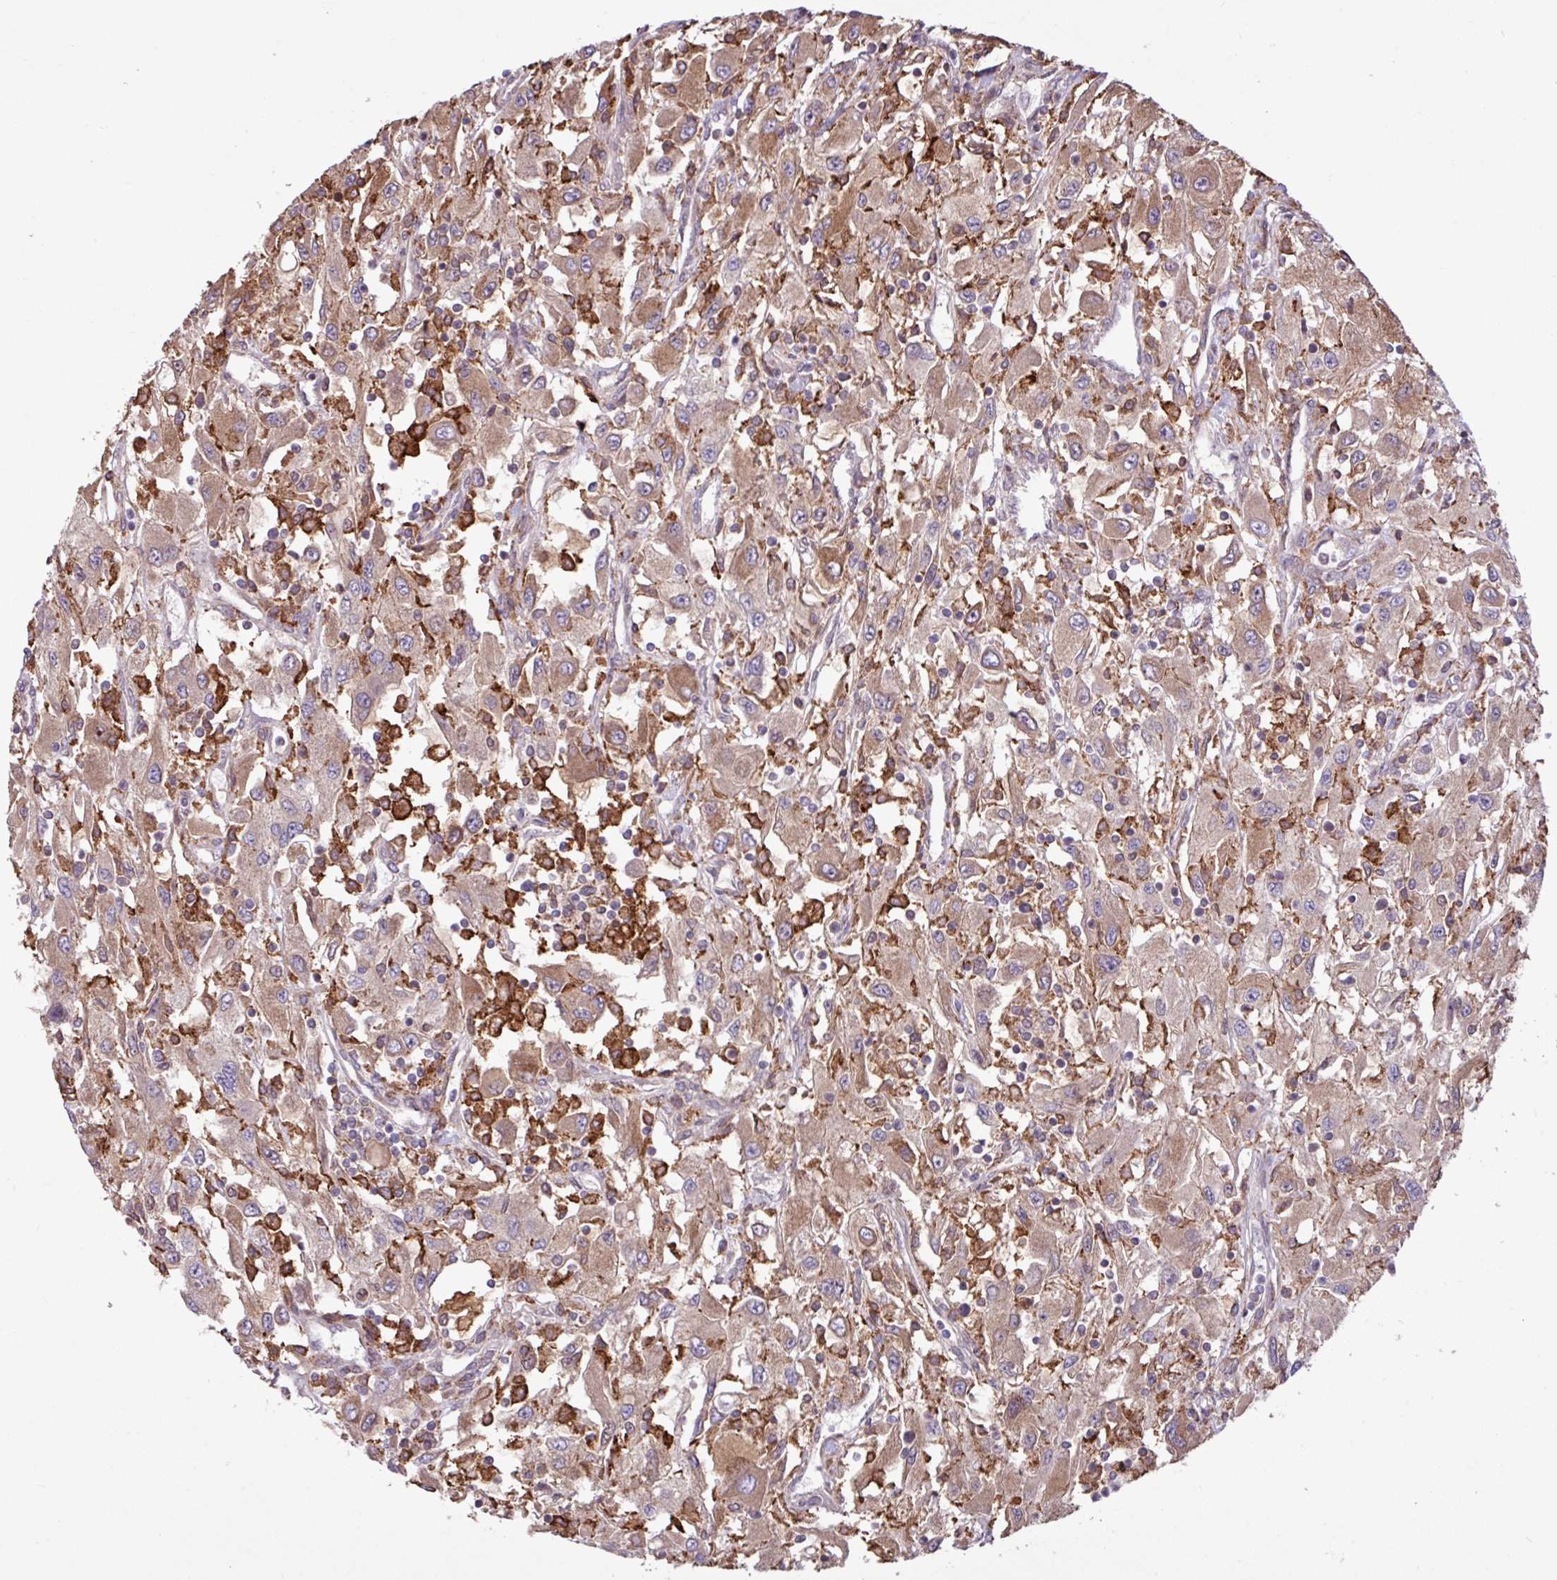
{"staining": {"intensity": "moderate", "quantity": ">75%", "location": "cytoplasmic/membranous"}, "tissue": "renal cancer", "cell_type": "Tumor cells", "image_type": "cancer", "snomed": [{"axis": "morphology", "description": "Adenocarcinoma, NOS"}, {"axis": "topography", "description": "Kidney"}], "caption": "The histopathology image displays staining of renal adenocarcinoma, revealing moderate cytoplasmic/membranous protein positivity (brown color) within tumor cells. The staining was performed using DAB to visualize the protein expression in brown, while the nuclei were stained in blue with hematoxylin (Magnification: 20x).", "gene": "ARHGEF25", "patient": {"sex": "female", "age": 67}}